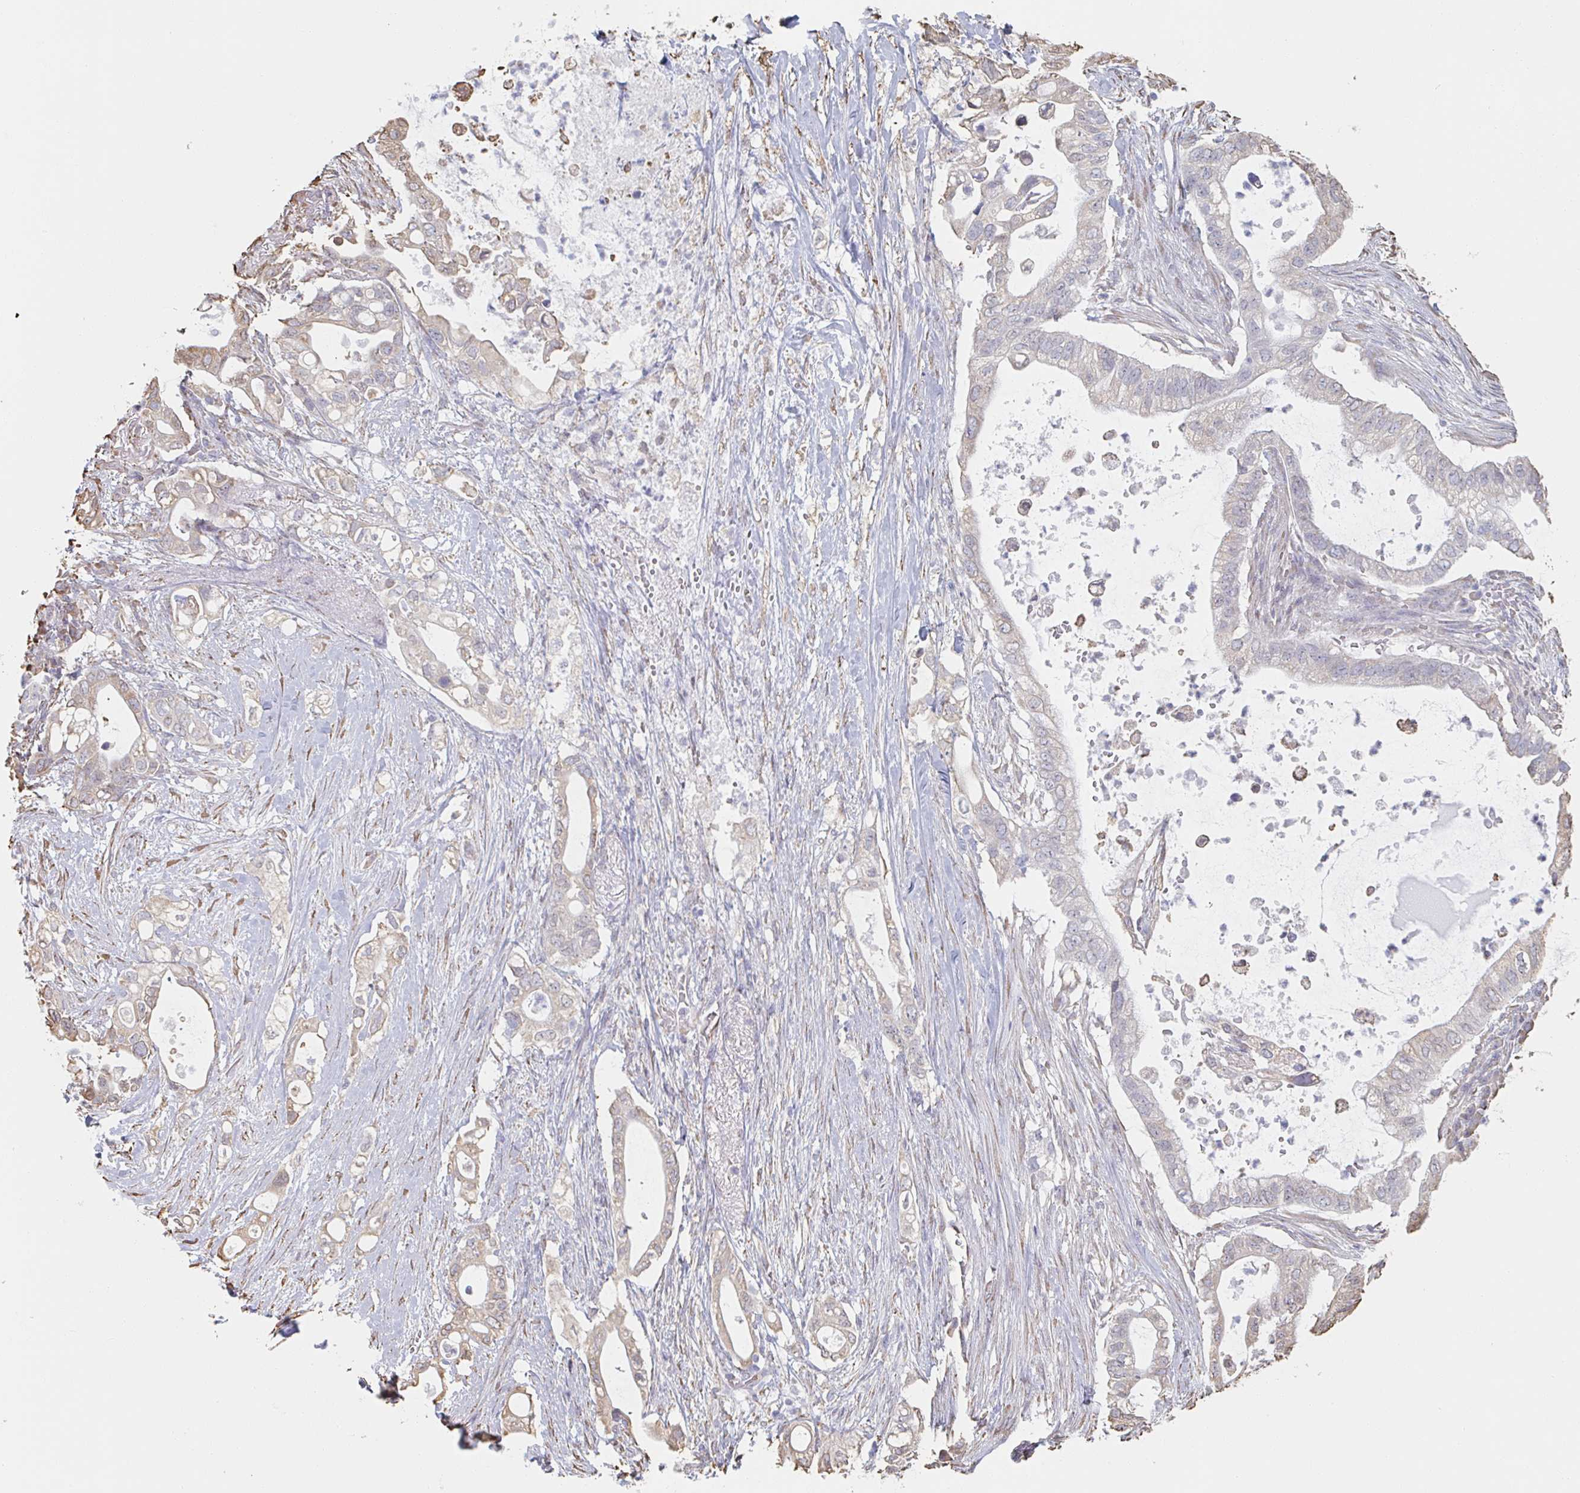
{"staining": {"intensity": "weak", "quantity": "25%-75%", "location": "cytoplasmic/membranous"}, "tissue": "pancreatic cancer", "cell_type": "Tumor cells", "image_type": "cancer", "snomed": [{"axis": "morphology", "description": "Adenocarcinoma, NOS"}, {"axis": "topography", "description": "Pancreas"}], "caption": "Immunohistochemical staining of pancreatic cancer (adenocarcinoma) exhibits low levels of weak cytoplasmic/membranous positivity in approximately 25%-75% of tumor cells.", "gene": "RAB5IF", "patient": {"sex": "female", "age": 72}}